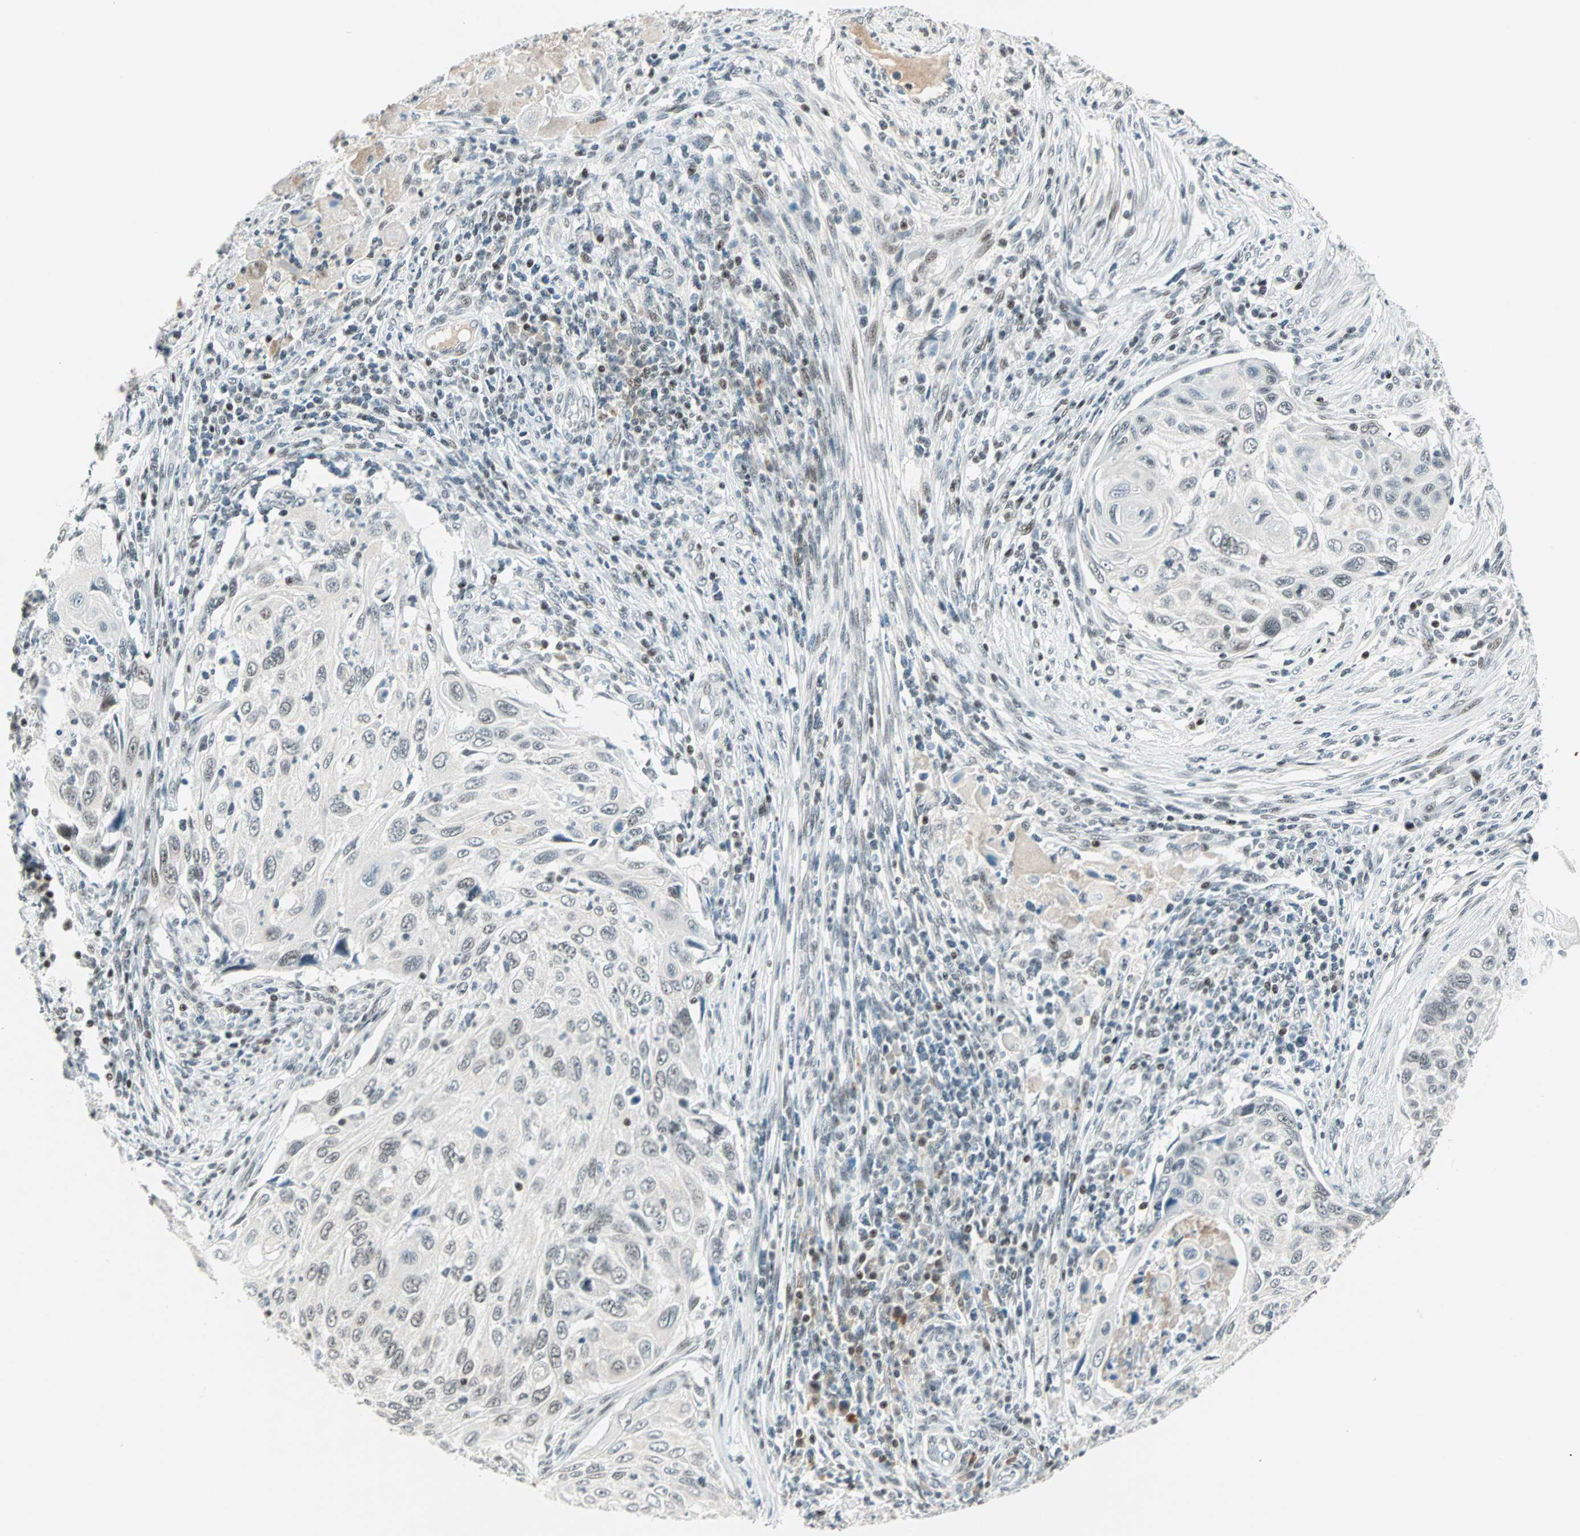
{"staining": {"intensity": "weak", "quantity": "25%-75%", "location": "nuclear"}, "tissue": "cervical cancer", "cell_type": "Tumor cells", "image_type": "cancer", "snomed": [{"axis": "morphology", "description": "Squamous cell carcinoma, NOS"}, {"axis": "topography", "description": "Cervix"}], "caption": "Immunohistochemical staining of cervical cancer shows low levels of weak nuclear expression in approximately 25%-75% of tumor cells. (DAB (3,3'-diaminobenzidine) = brown stain, brightfield microscopy at high magnification).", "gene": "SIN3A", "patient": {"sex": "female", "age": 70}}